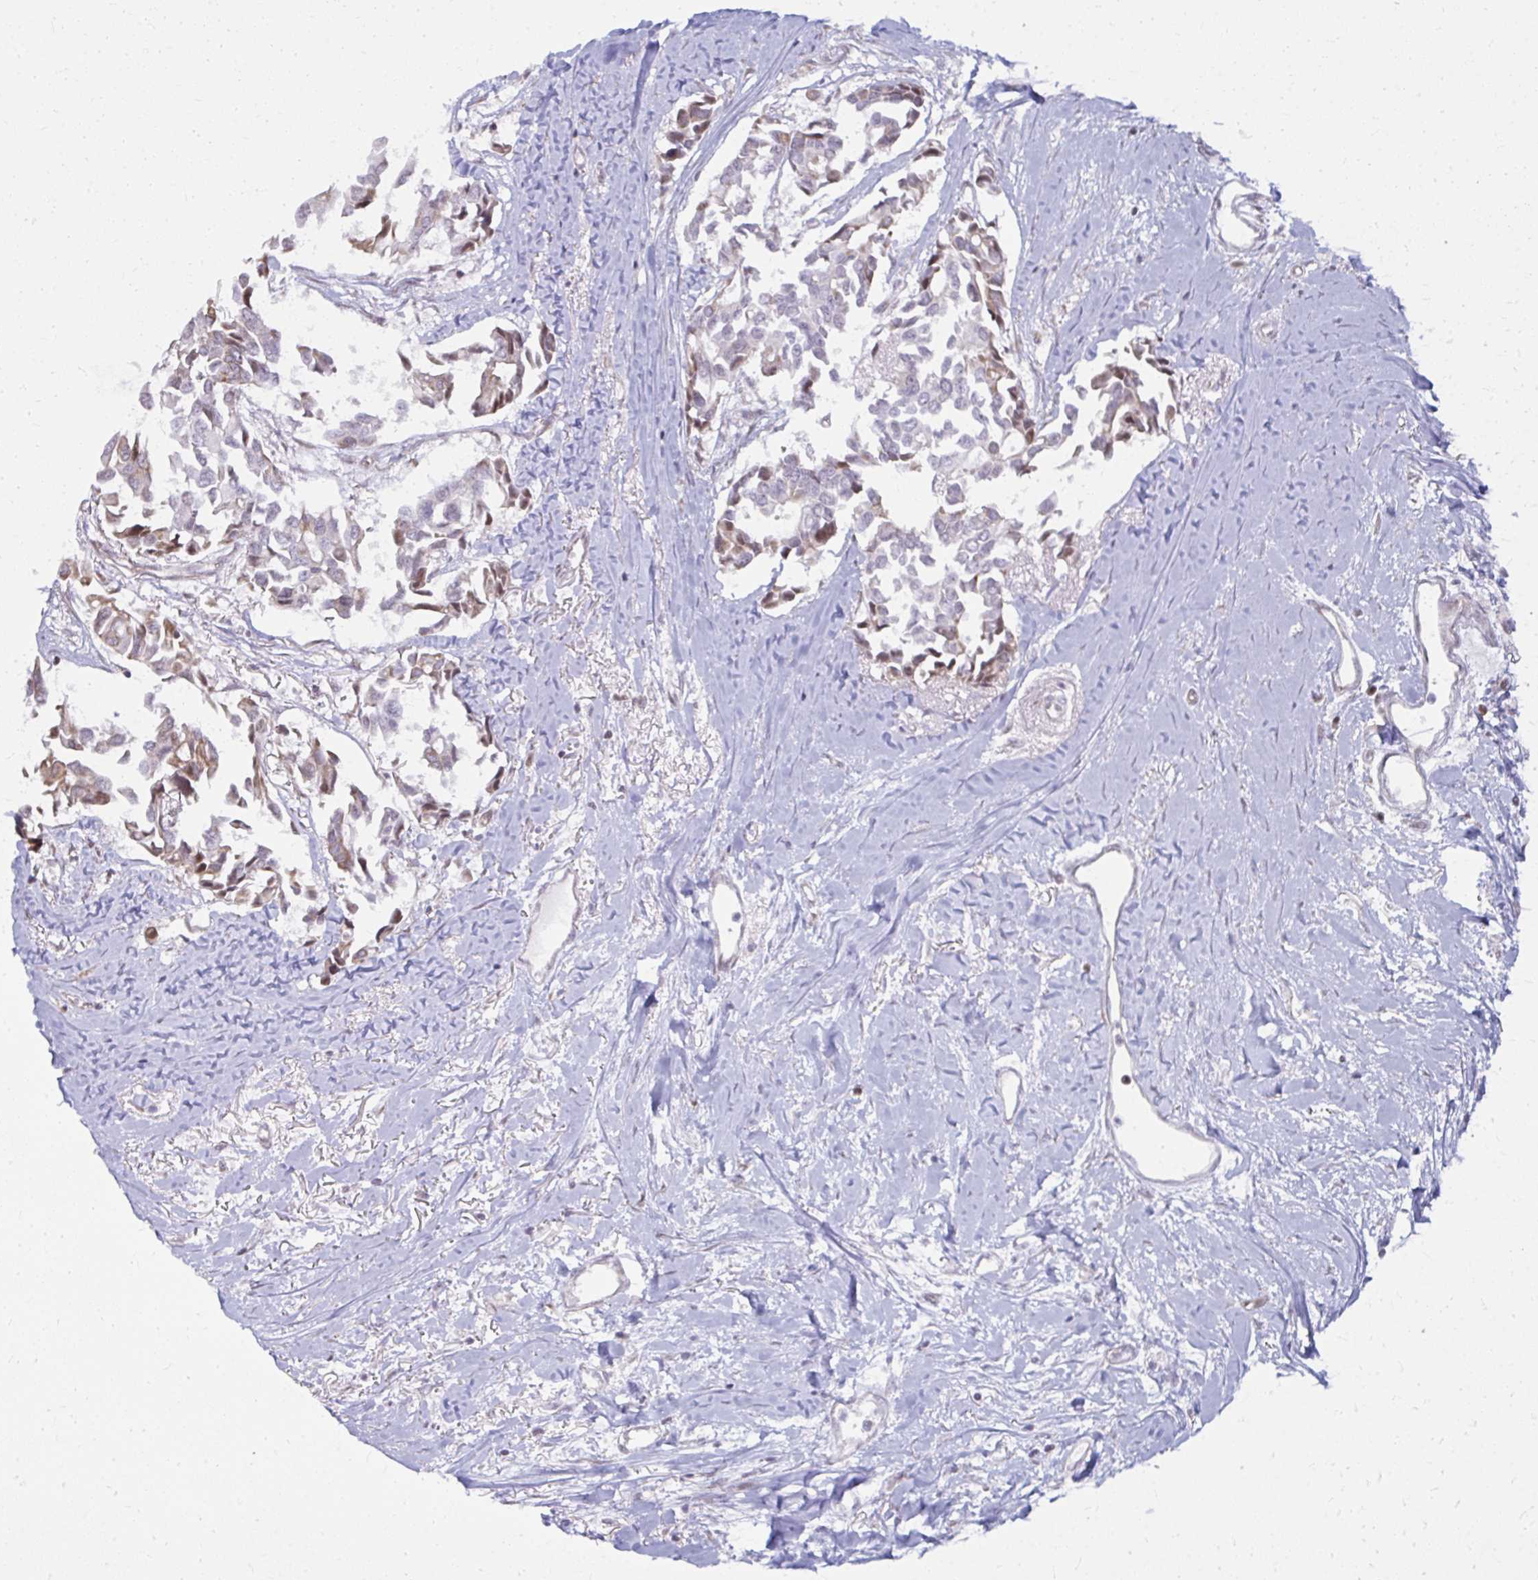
{"staining": {"intensity": "moderate", "quantity": "25%-75%", "location": "cytoplasmic/membranous"}, "tissue": "breast cancer", "cell_type": "Tumor cells", "image_type": "cancer", "snomed": [{"axis": "morphology", "description": "Duct carcinoma"}, {"axis": "topography", "description": "Breast"}], "caption": "Breast cancer (invasive ductal carcinoma) stained with immunohistochemistry (IHC) shows moderate cytoplasmic/membranous staining in about 25%-75% of tumor cells.", "gene": "MAF1", "patient": {"sex": "female", "age": 54}}